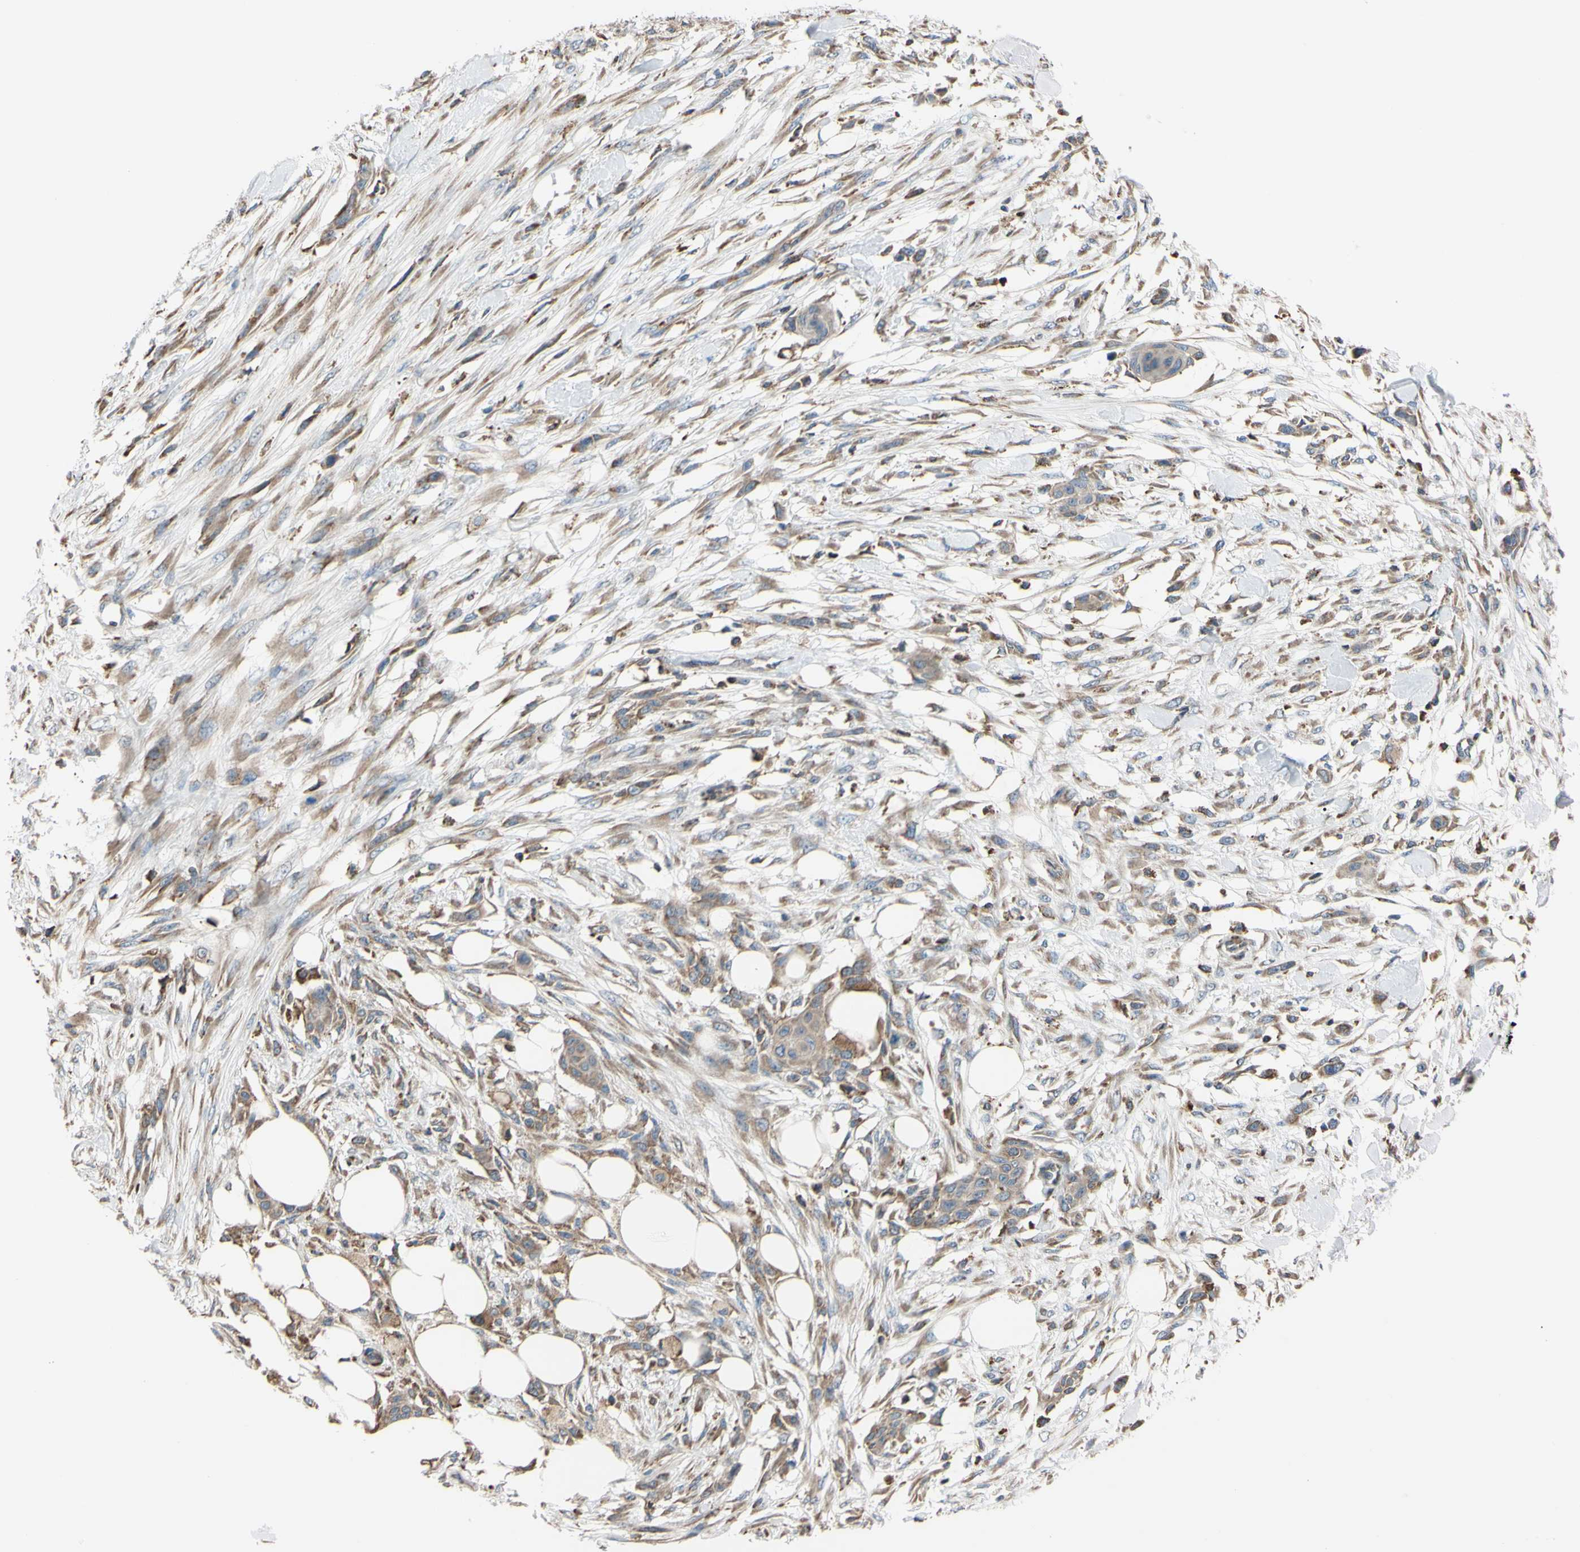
{"staining": {"intensity": "moderate", "quantity": ">75%", "location": "cytoplasmic/membranous"}, "tissue": "skin cancer", "cell_type": "Tumor cells", "image_type": "cancer", "snomed": [{"axis": "morphology", "description": "Squamous cell carcinoma, NOS"}, {"axis": "topography", "description": "Skin"}], "caption": "Skin cancer (squamous cell carcinoma) tissue displays moderate cytoplasmic/membranous staining in about >75% of tumor cells, visualized by immunohistochemistry.", "gene": "BMF", "patient": {"sex": "female", "age": 59}}